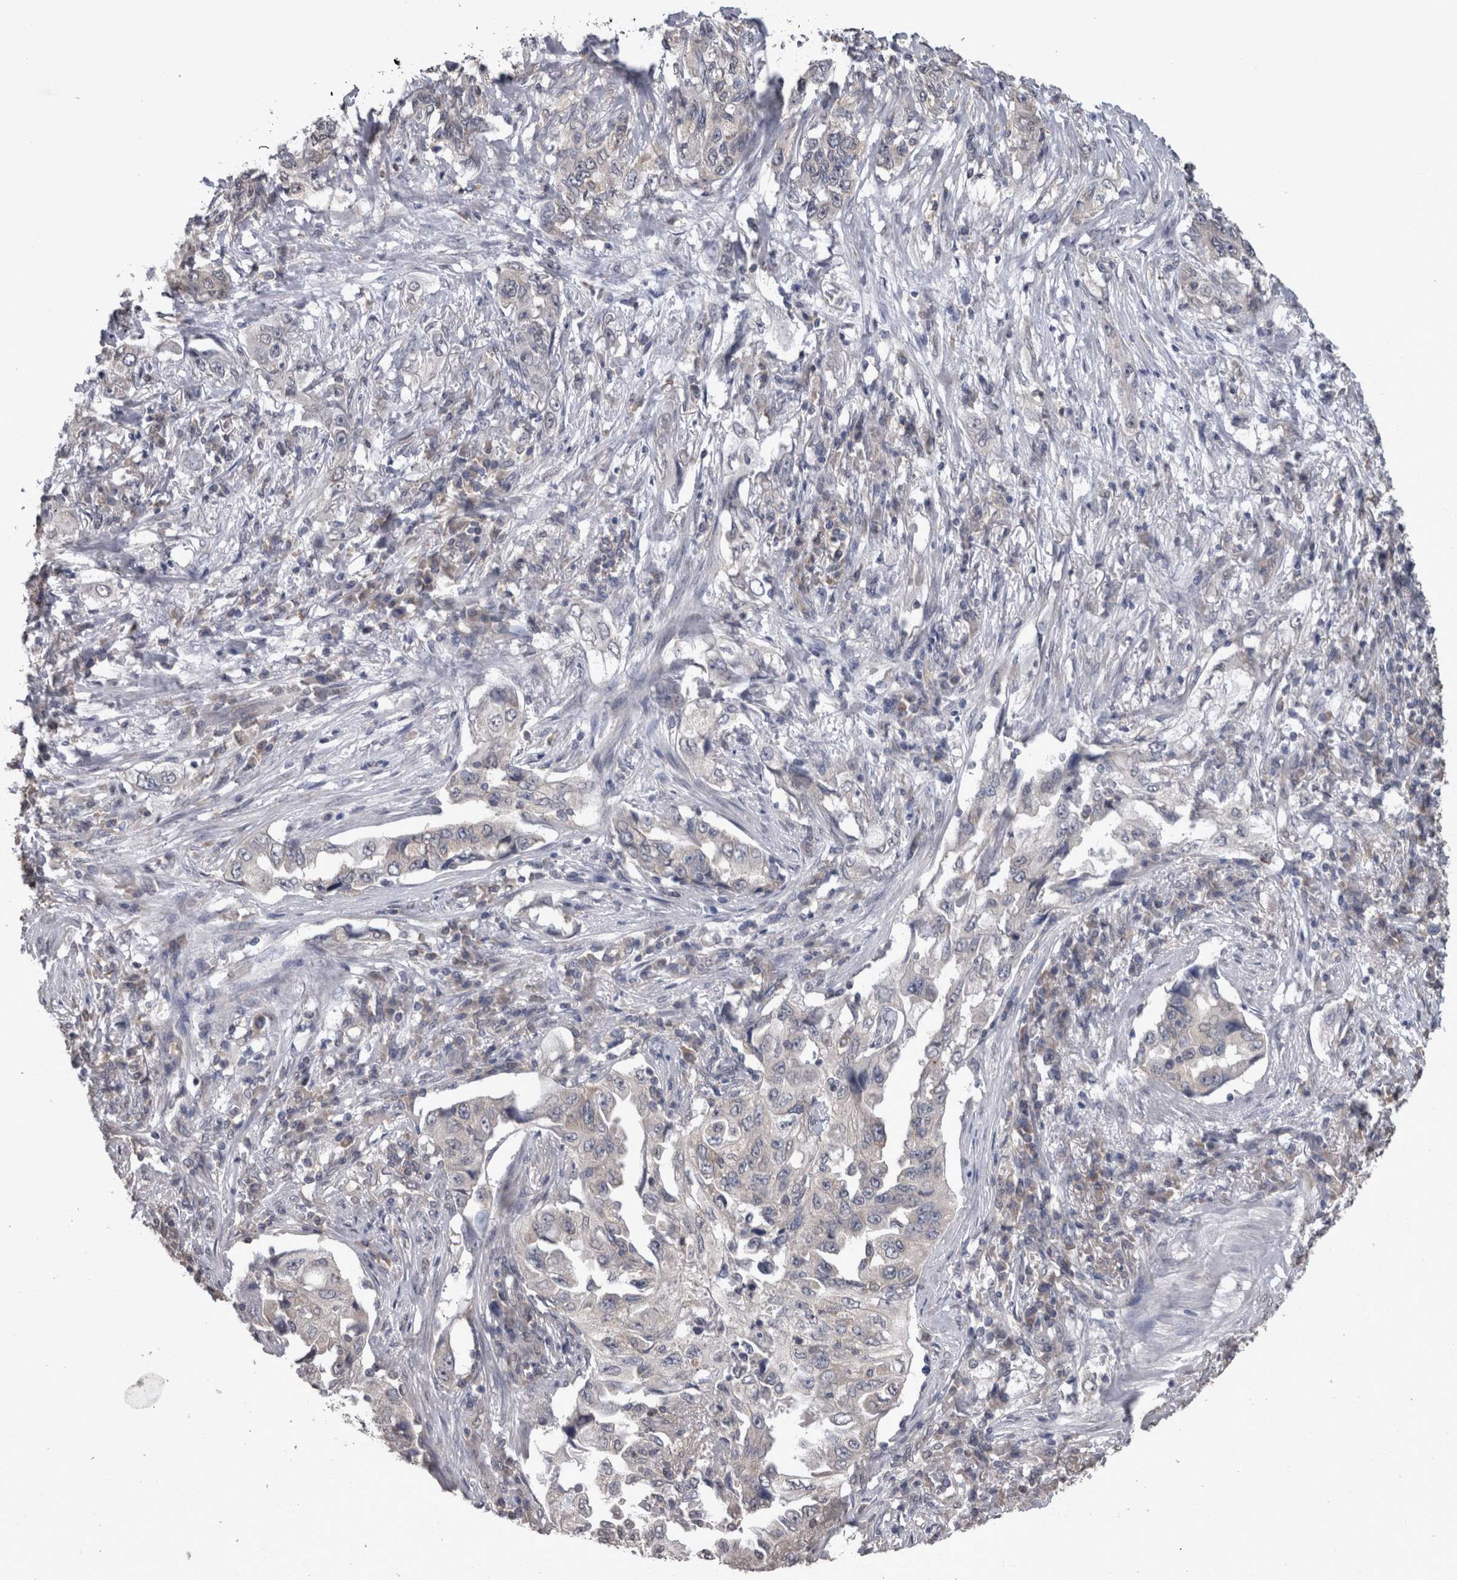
{"staining": {"intensity": "negative", "quantity": "none", "location": "none"}, "tissue": "lung cancer", "cell_type": "Tumor cells", "image_type": "cancer", "snomed": [{"axis": "morphology", "description": "Adenocarcinoma, NOS"}, {"axis": "topography", "description": "Lung"}], "caption": "This is an IHC image of adenocarcinoma (lung). There is no expression in tumor cells.", "gene": "DDX6", "patient": {"sex": "female", "age": 51}}